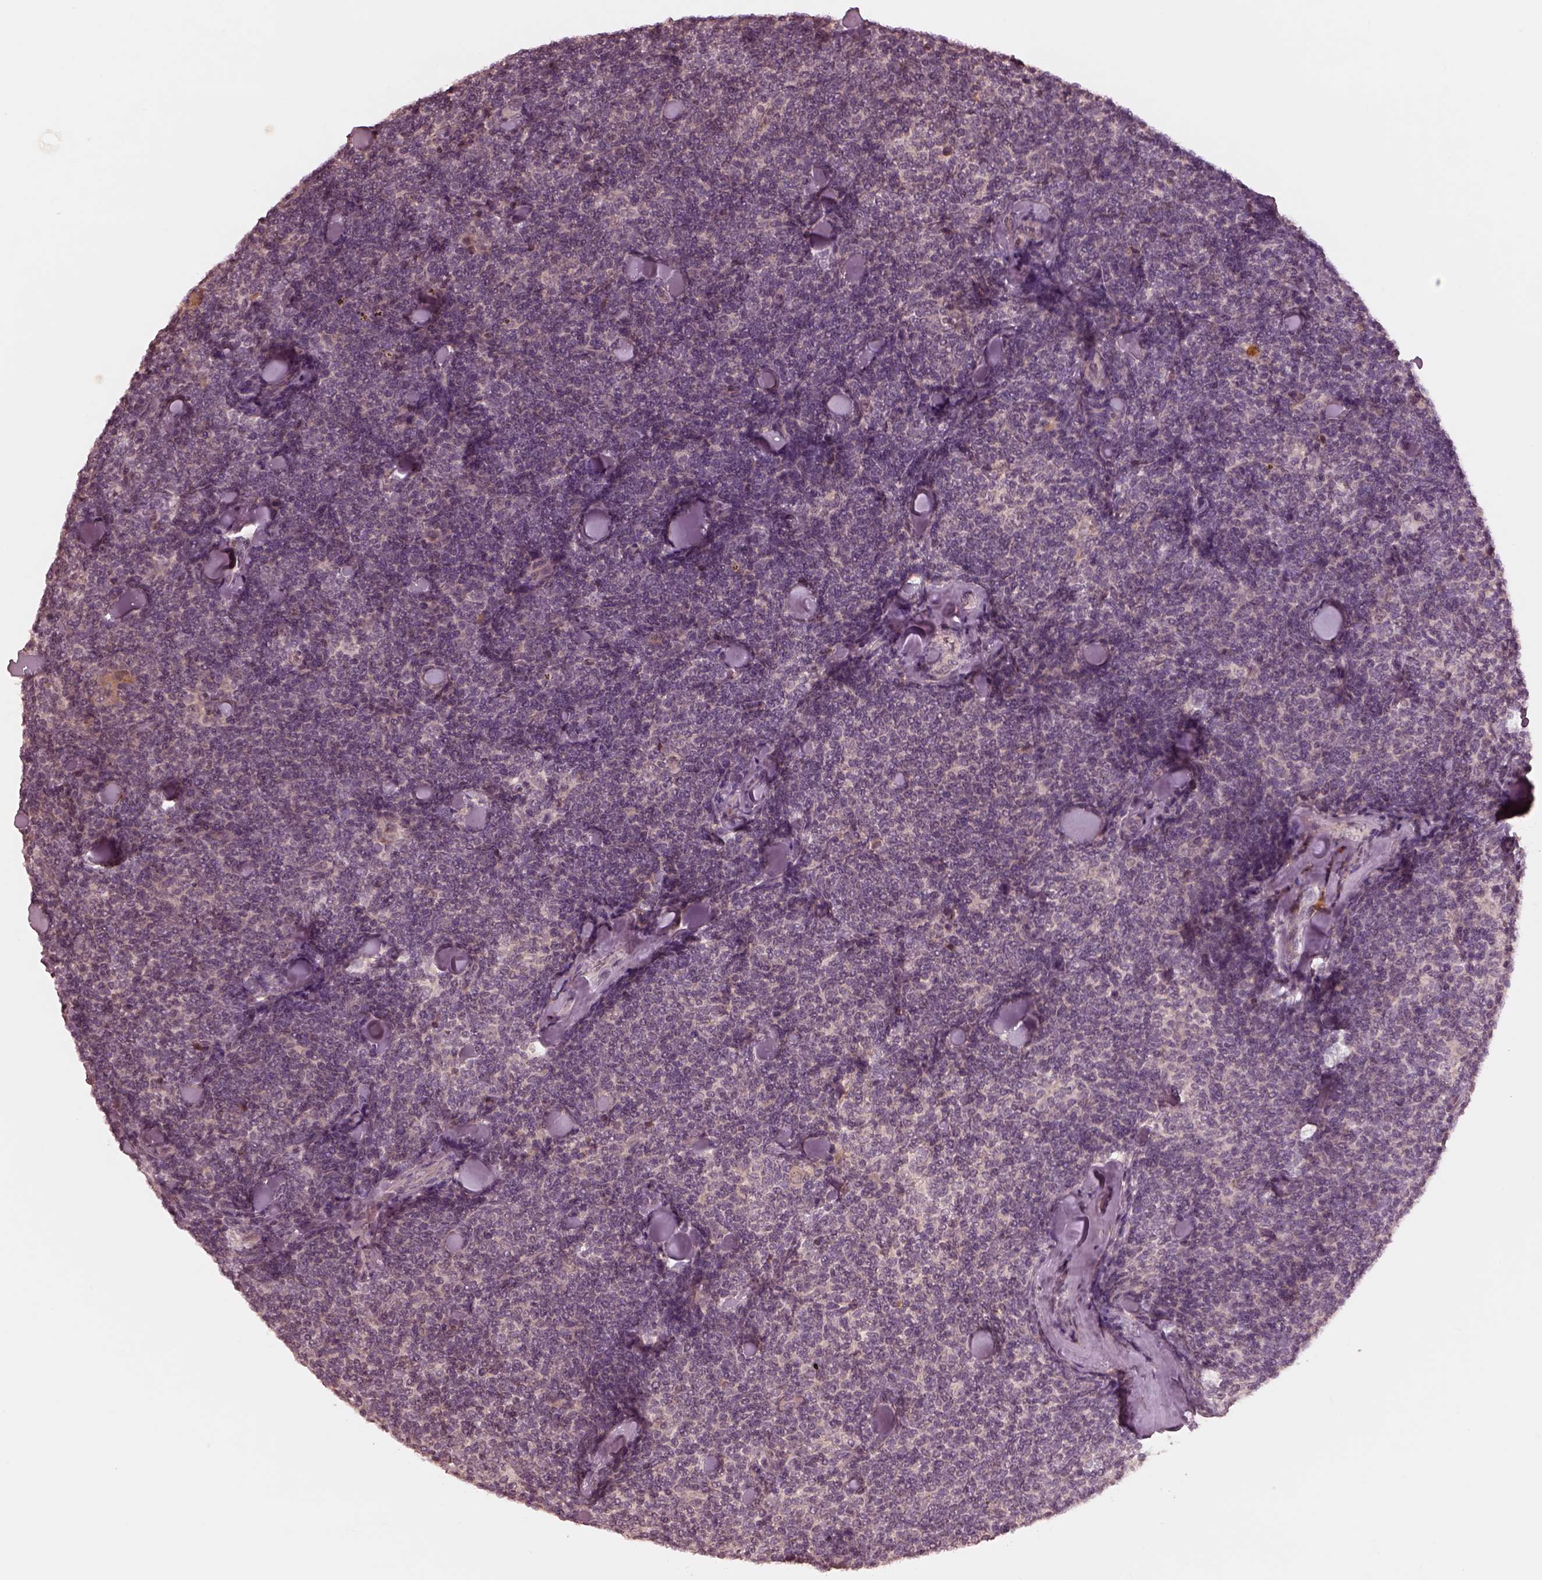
{"staining": {"intensity": "negative", "quantity": "none", "location": "none"}, "tissue": "lymphoma", "cell_type": "Tumor cells", "image_type": "cancer", "snomed": [{"axis": "morphology", "description": "Malignant lymphoma, non-Hodgkin's type, Low grade"}, {"axis": "topography", "description": "Lymph node"}], "caption": "Tumor cells show no significant protein positivity in malignant lymphoma, non-Hodgkin's type (low-grade).", "gene": "TF", "patient": {"sex": "female", "age": 56}}